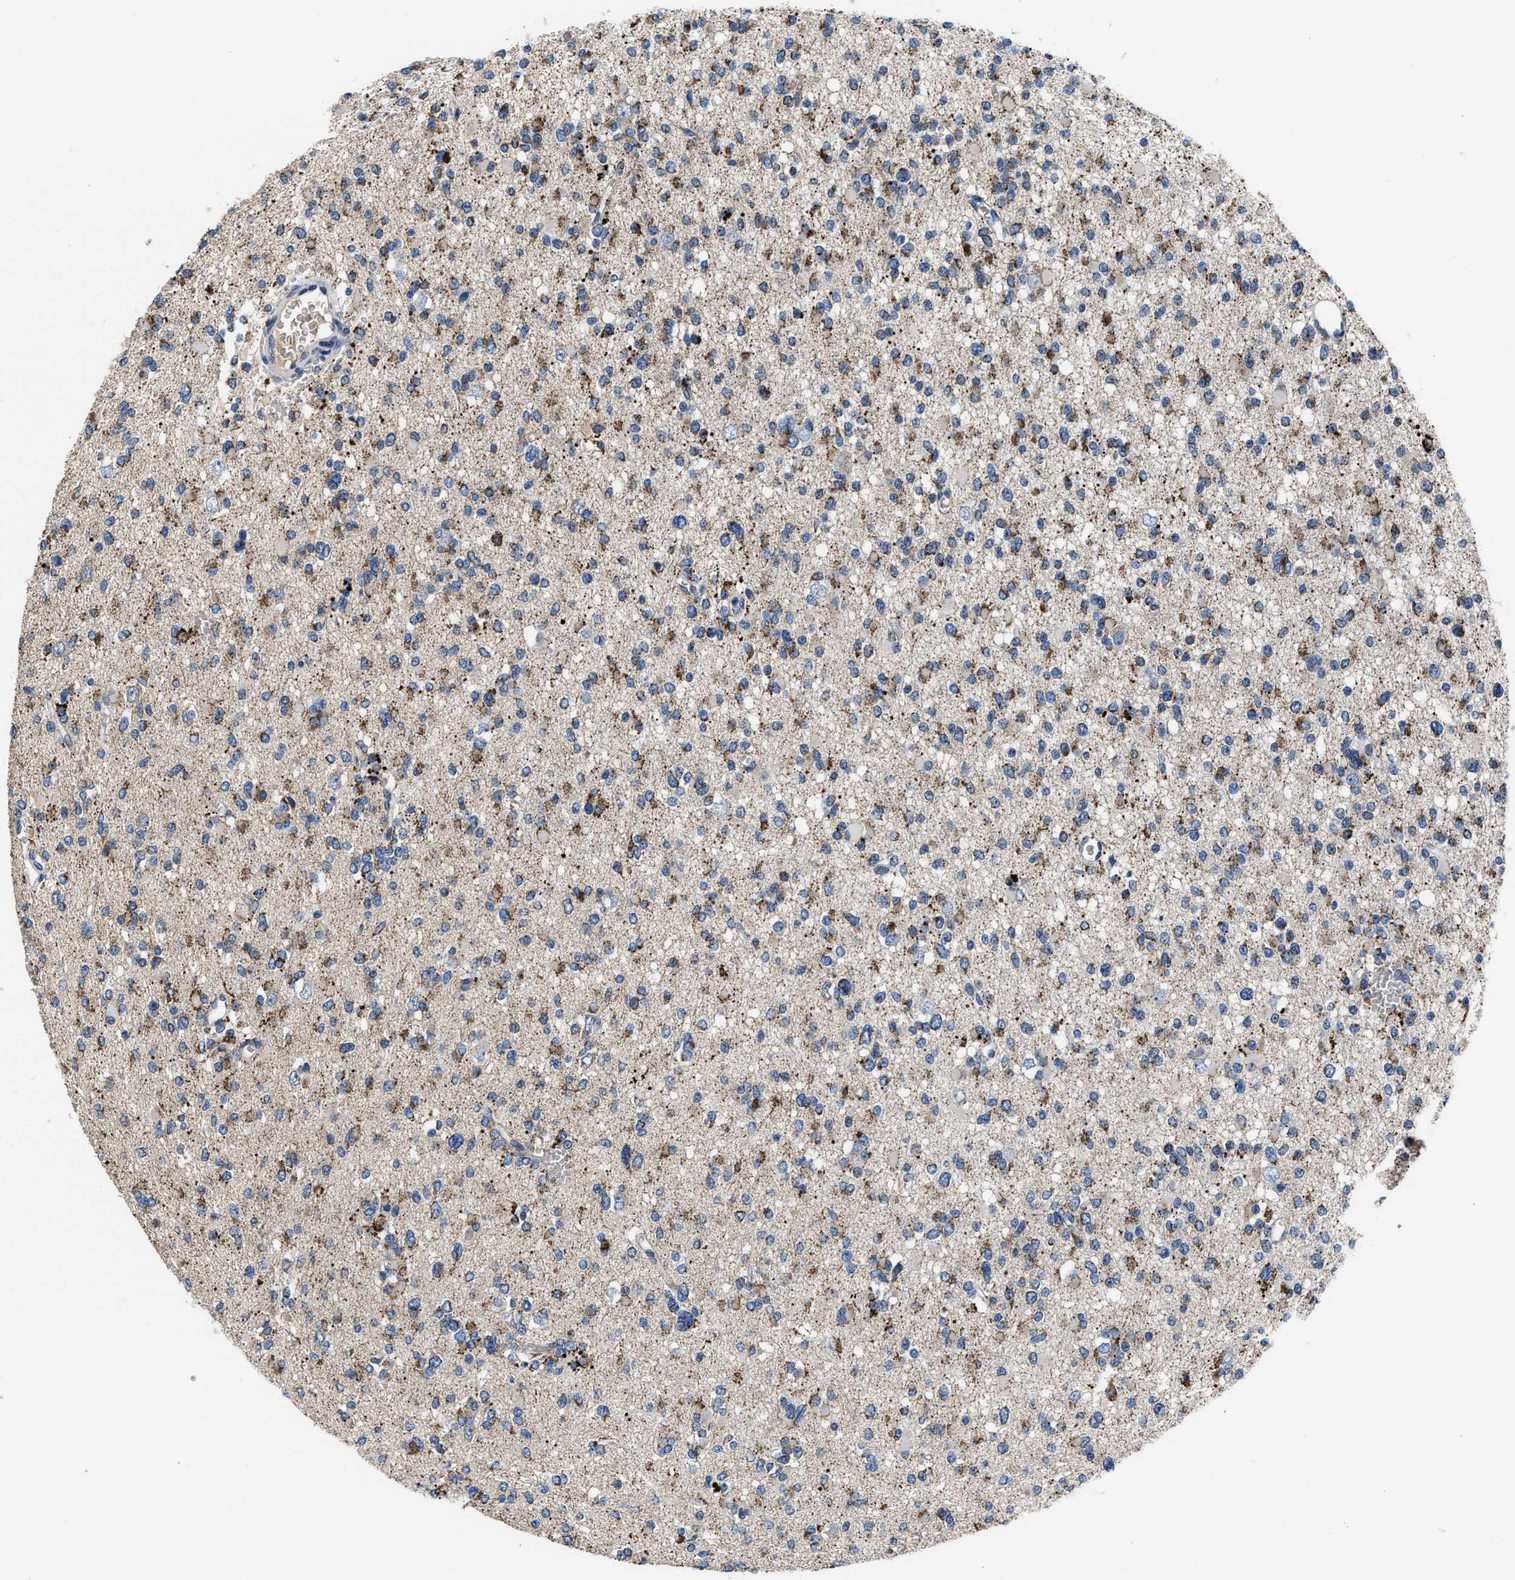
{"staining": {"intensity": "moderate", "quantity": "25%-75%", "location": "cytoplasmic/membranous"}, "tissue": "glioma", "cell_type": "Tumor cells", "image_type": "cancer", "snomed": [{"axis": "morphology", "description": "Glioma, malignant, Low grade"}, {"axis": "topography", "description": "Brain"}], "caption": "DAB immunohistochemical staining of human malignant glioma (low-grade) reveals moderate cytoplasmic/membranous protein positivity in approximately 25%-75% of tumor cells.", "gene": "CACNA1D", "patient": {"sex": "female", "age": 22}}